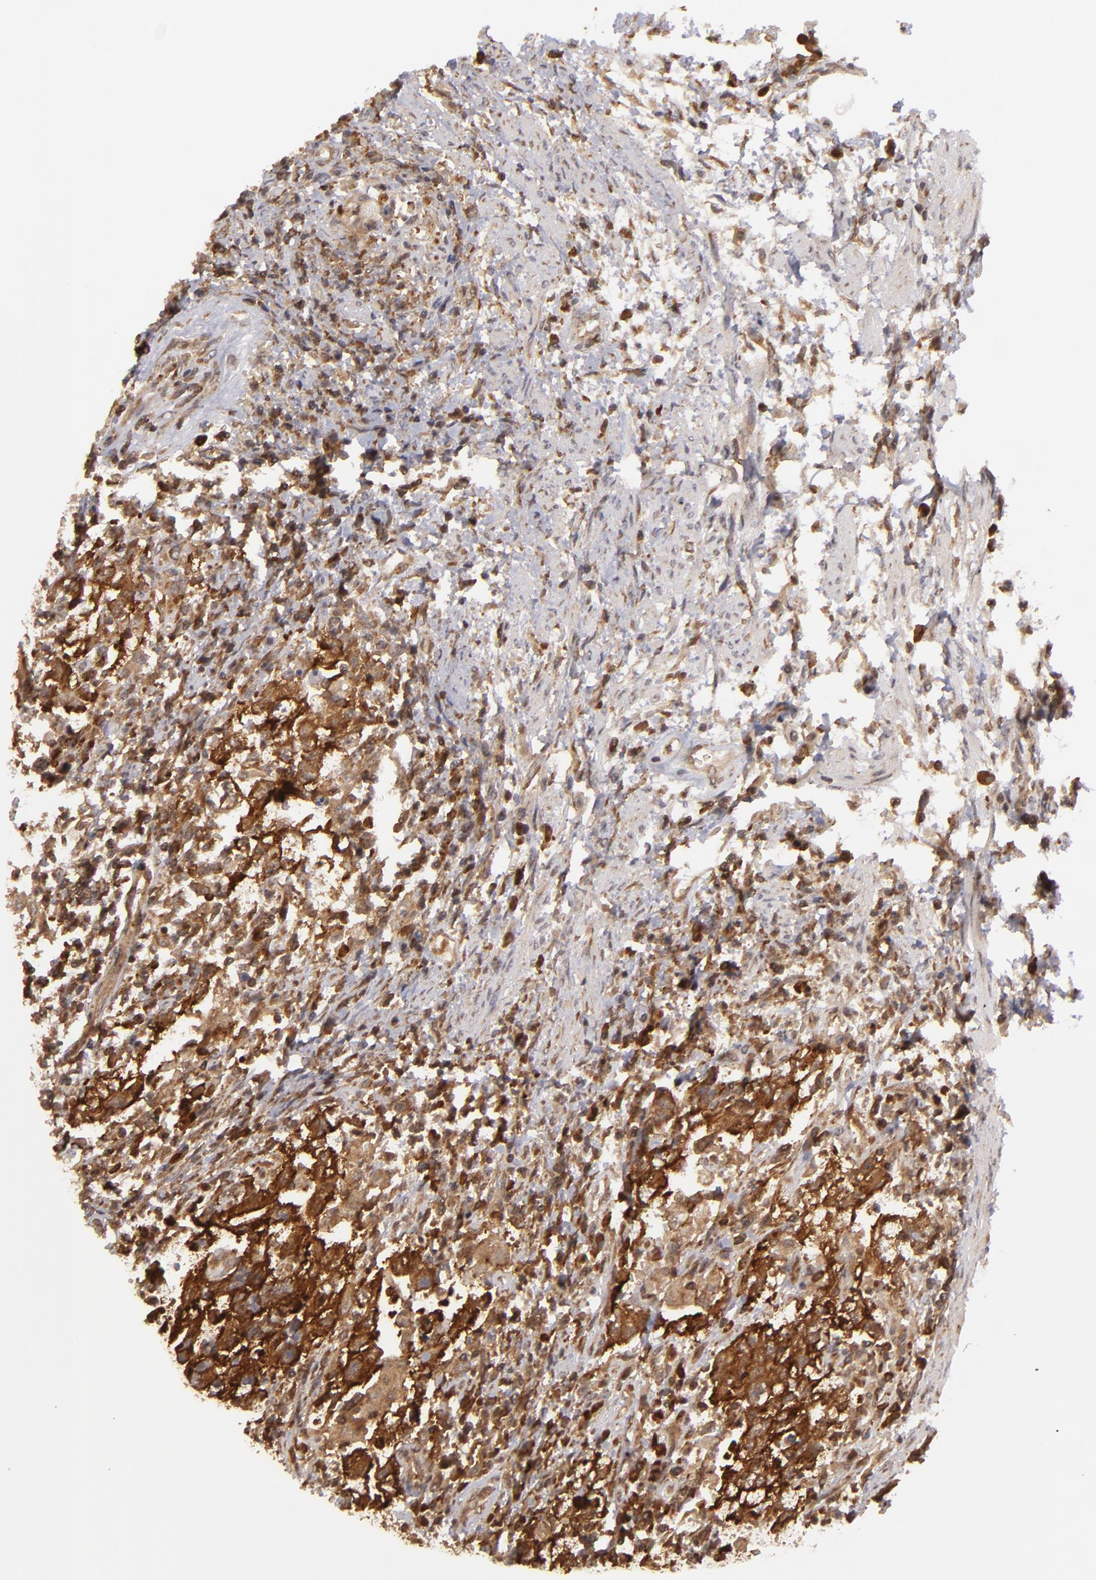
{"staining": {"intensity": "strong", "quantity": ">75%", "location": "cytoplasmic/membranous"}, "tissue": "testis cancer", "cell_type": "Tumor cells", "image_type": "cancer", "snomed": [{"axis": "morphology", "description": "Carcinoma, Embryonal, NOS"}, {"axis": "topography", "description": "Testis"}], "caption": "A high-resolution micrograph shows immunohistochemistry staining of testis cancer, which demonstrates strong cytoplasmic/membranous expression in approximately >75% of tumor cells. (Brightfield microscopy of DAB IHC at high magnification).", "gene": "MAPK3", "patient": {"sex": "male", "age": 26}}